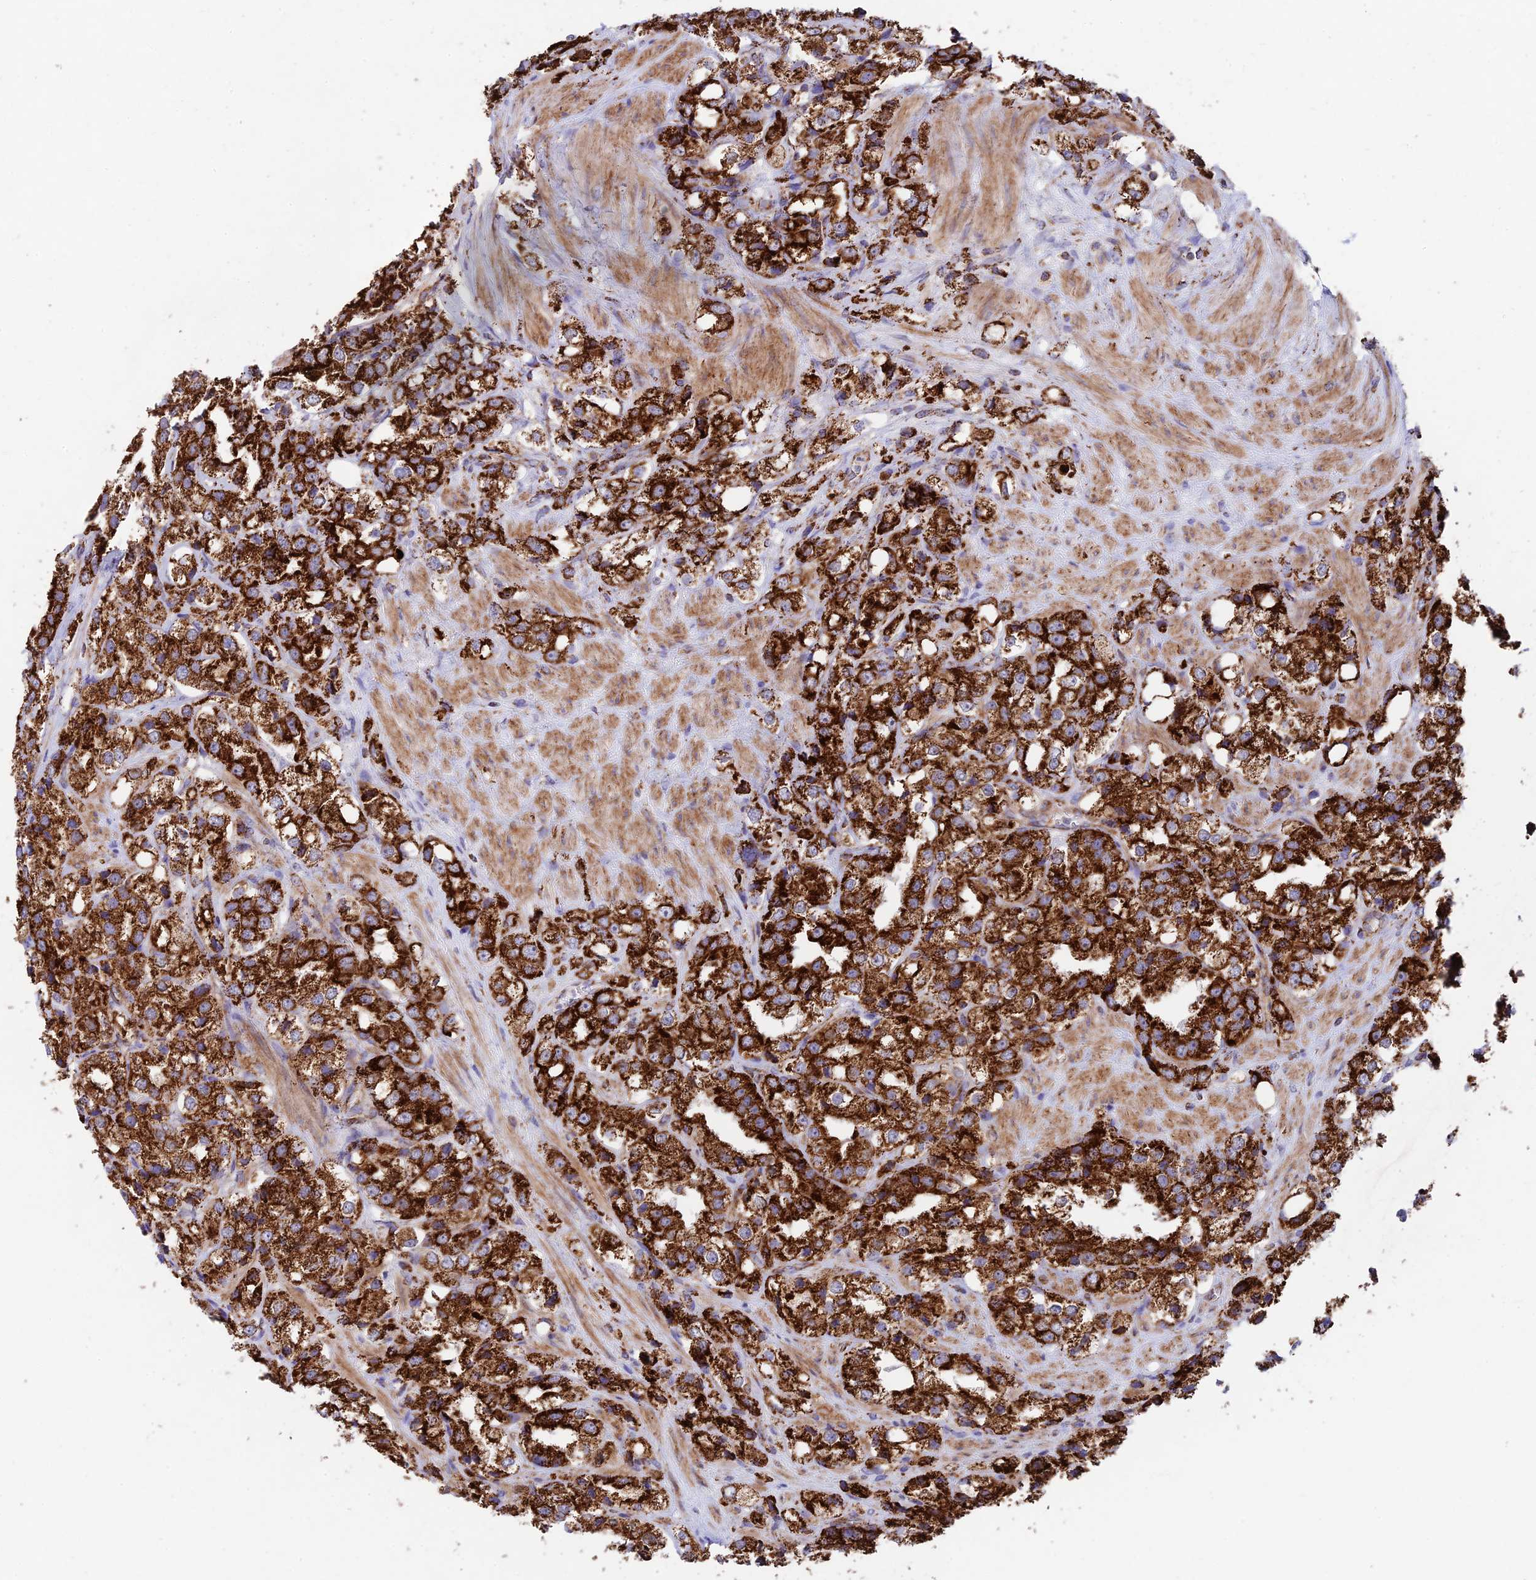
{"staining": {"intensity": "strong", "quantity": ">75%", "location": "cytoplasmic/membranous"}, "tissue": "prostate cancer", "cell_type": "Tumor cells", "image_type": "cancer", "snomed": [{"axis": "morphology", "description": "Adenocarcinoma, NOS"}, {"axis": "topography", "description": "Prostate"}], "caption": "A high-resolution histopathology image shows IHC staining of prostate cancer (adenocarcinoma), which displays strong cytoplasmic/membranous staining in about >75% of tumor cells.", "gene": "KHDC3L", "patient": {"sex": "male", "age": 79}}